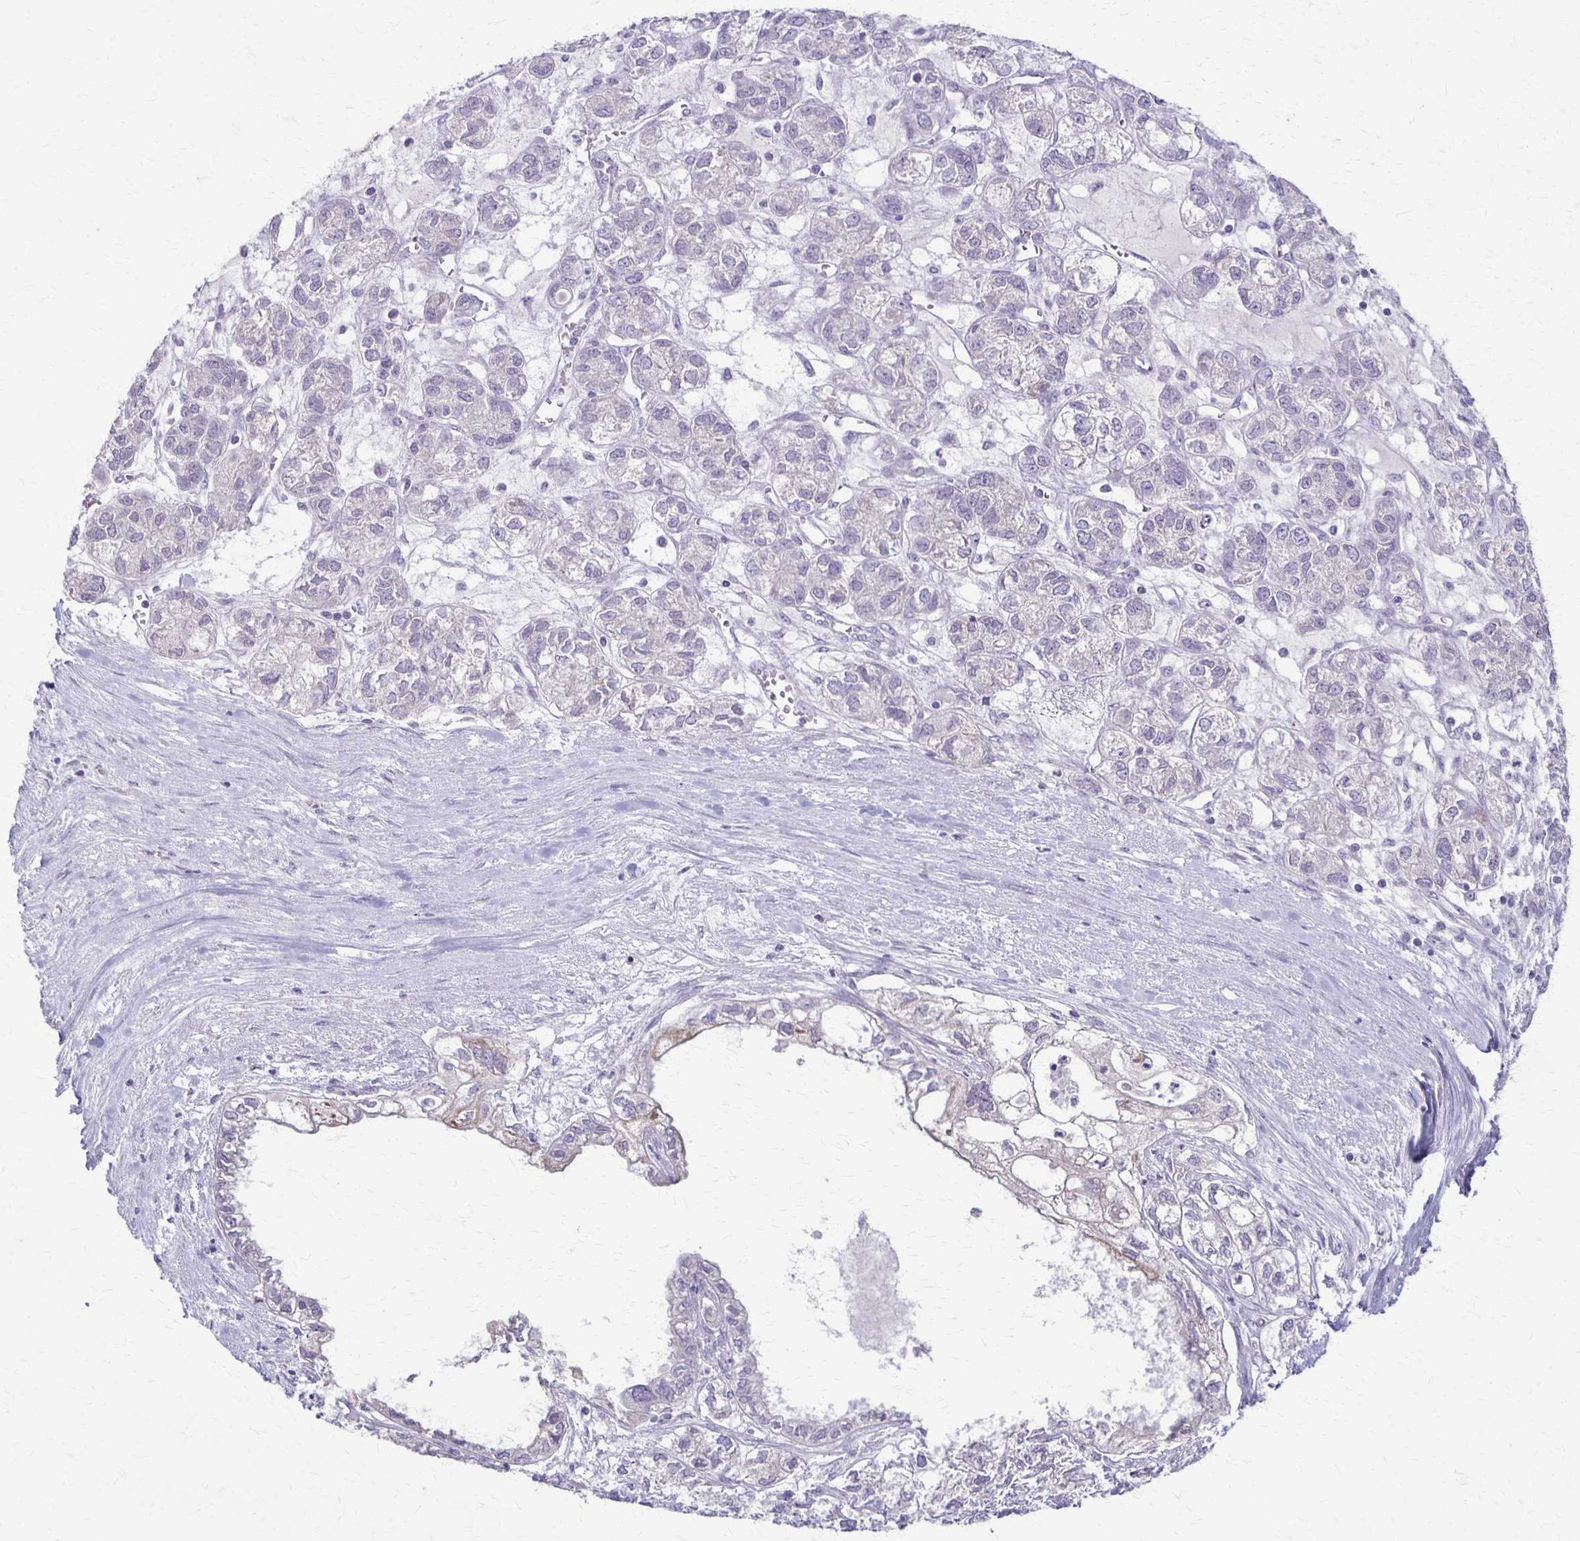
{"staining": {"intensity": "negative", "quantity": "none", "location": "none"}, "tissue": "ovarian cancer", "cell_type": "Tumor cells", "image_type": "cancer", "snomed": [{"axis": "morphology", "description": "Carcinoma, endometroid"}, {"axis": "topography", "description": "Ovary"}], "caption": "Endometroid carcinoma (ovarian) was stained to show a protein in brown. There is no significant expression in tumor cells.", "gene": "SLC35E2B", "patient": {"sex": "female", "age": 64}}